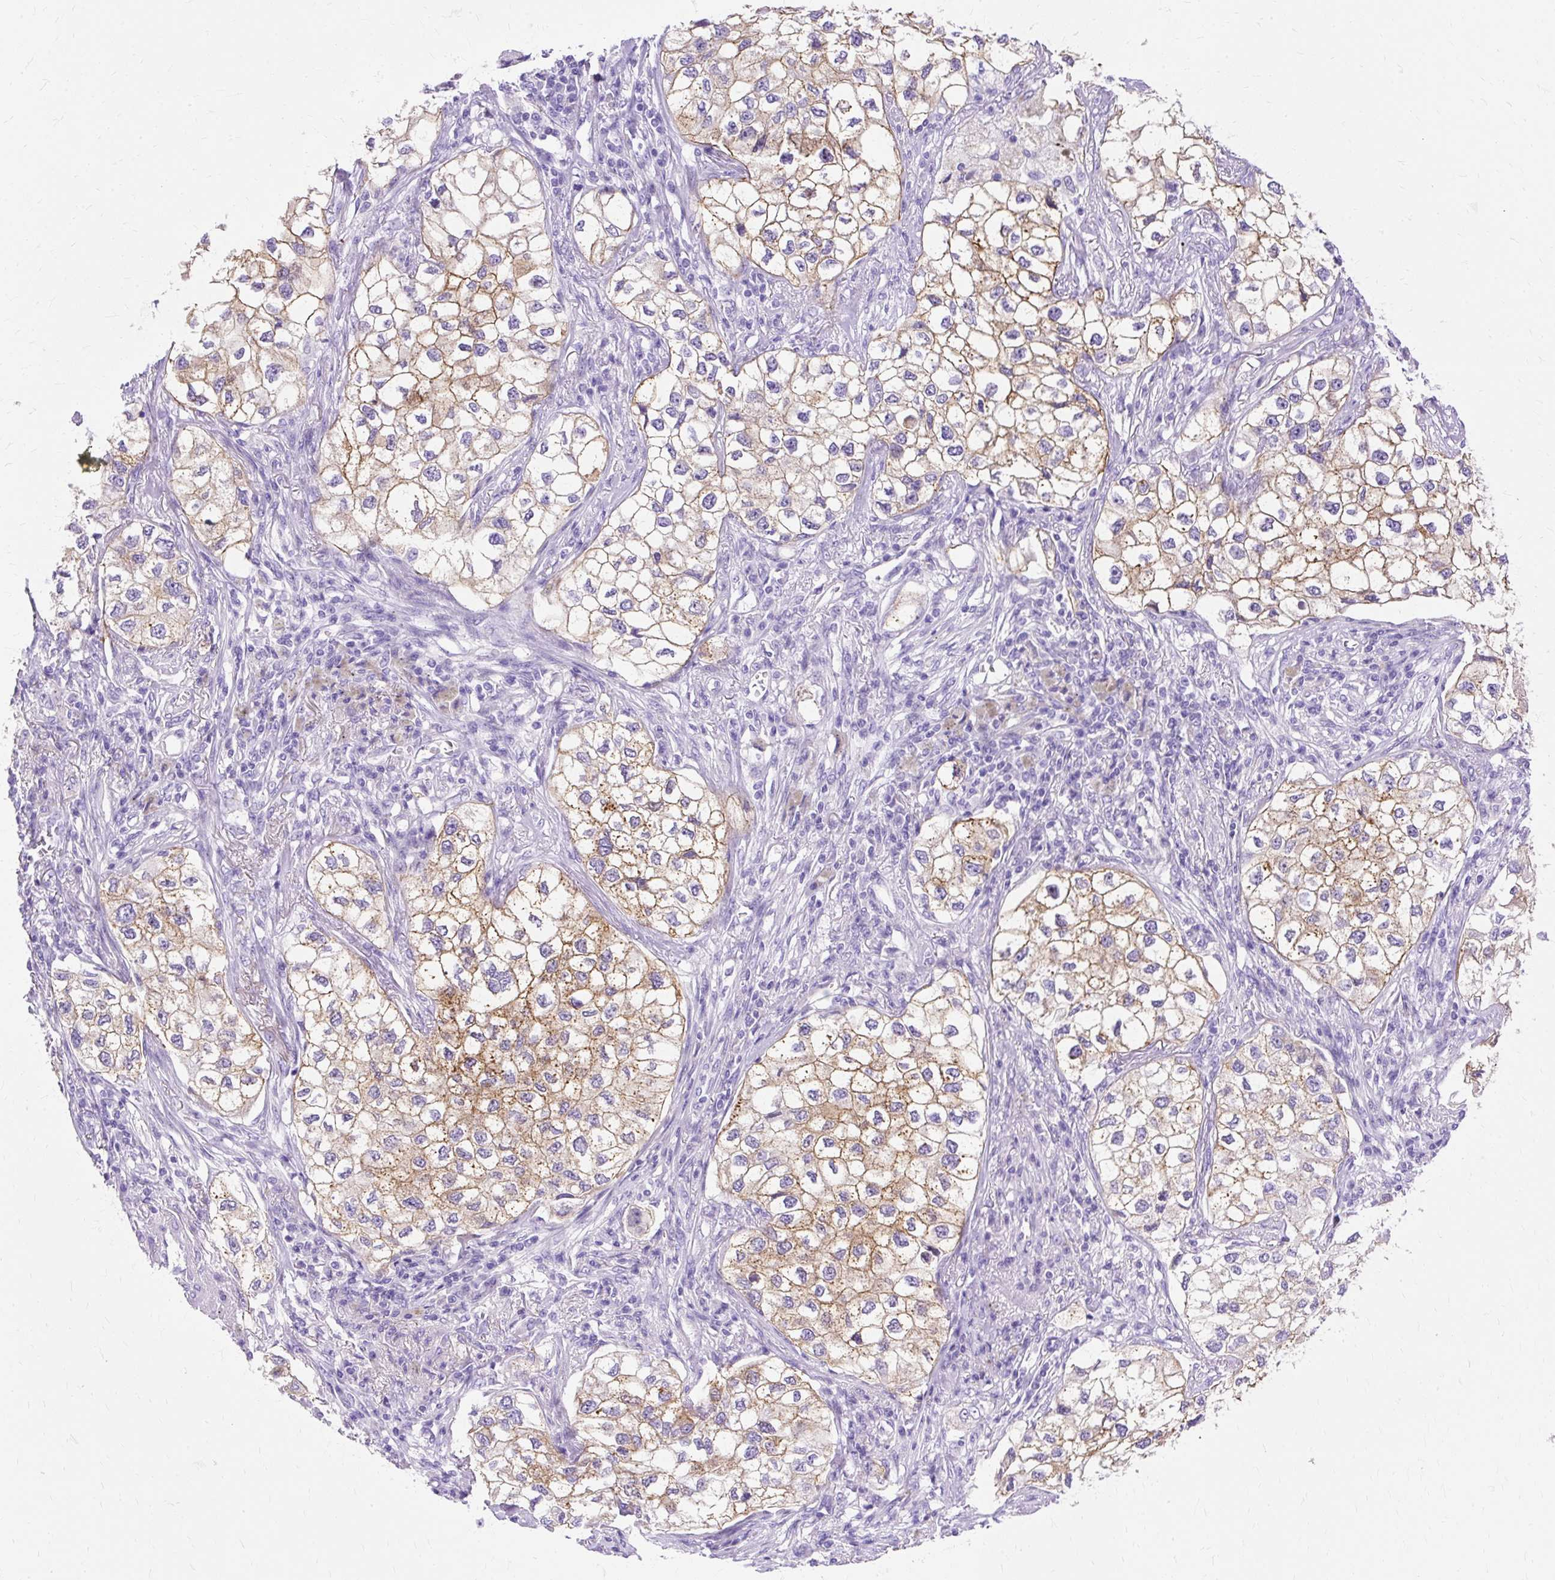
{"staining": {"intensity": "weak", "quantity": ">75%", "location": "cytoplasmic/membranous"}, "tissue": "lung cancer", "cell_type": "Tumor cells", "image_type": "cancer", "snomed": [{"axis": "morphology", "description": "Adenocarcinoma, NOS"}, {"axis": "topography", "description": "Lung"}], "caption": "IHC staining of adenocarcinoma (lung), which displays low levels of weak cytoplasmic/membranous positivity in approximately >75% of tumor cells indicating weak cytoplasmic/membranous protein expression. The staining was performed using DAB (brown) for protein detection and nuclei were counterstained in hematoxylin (blue).", "gene": "MYO6", "patient": {"sex": "male", "age": 63}}